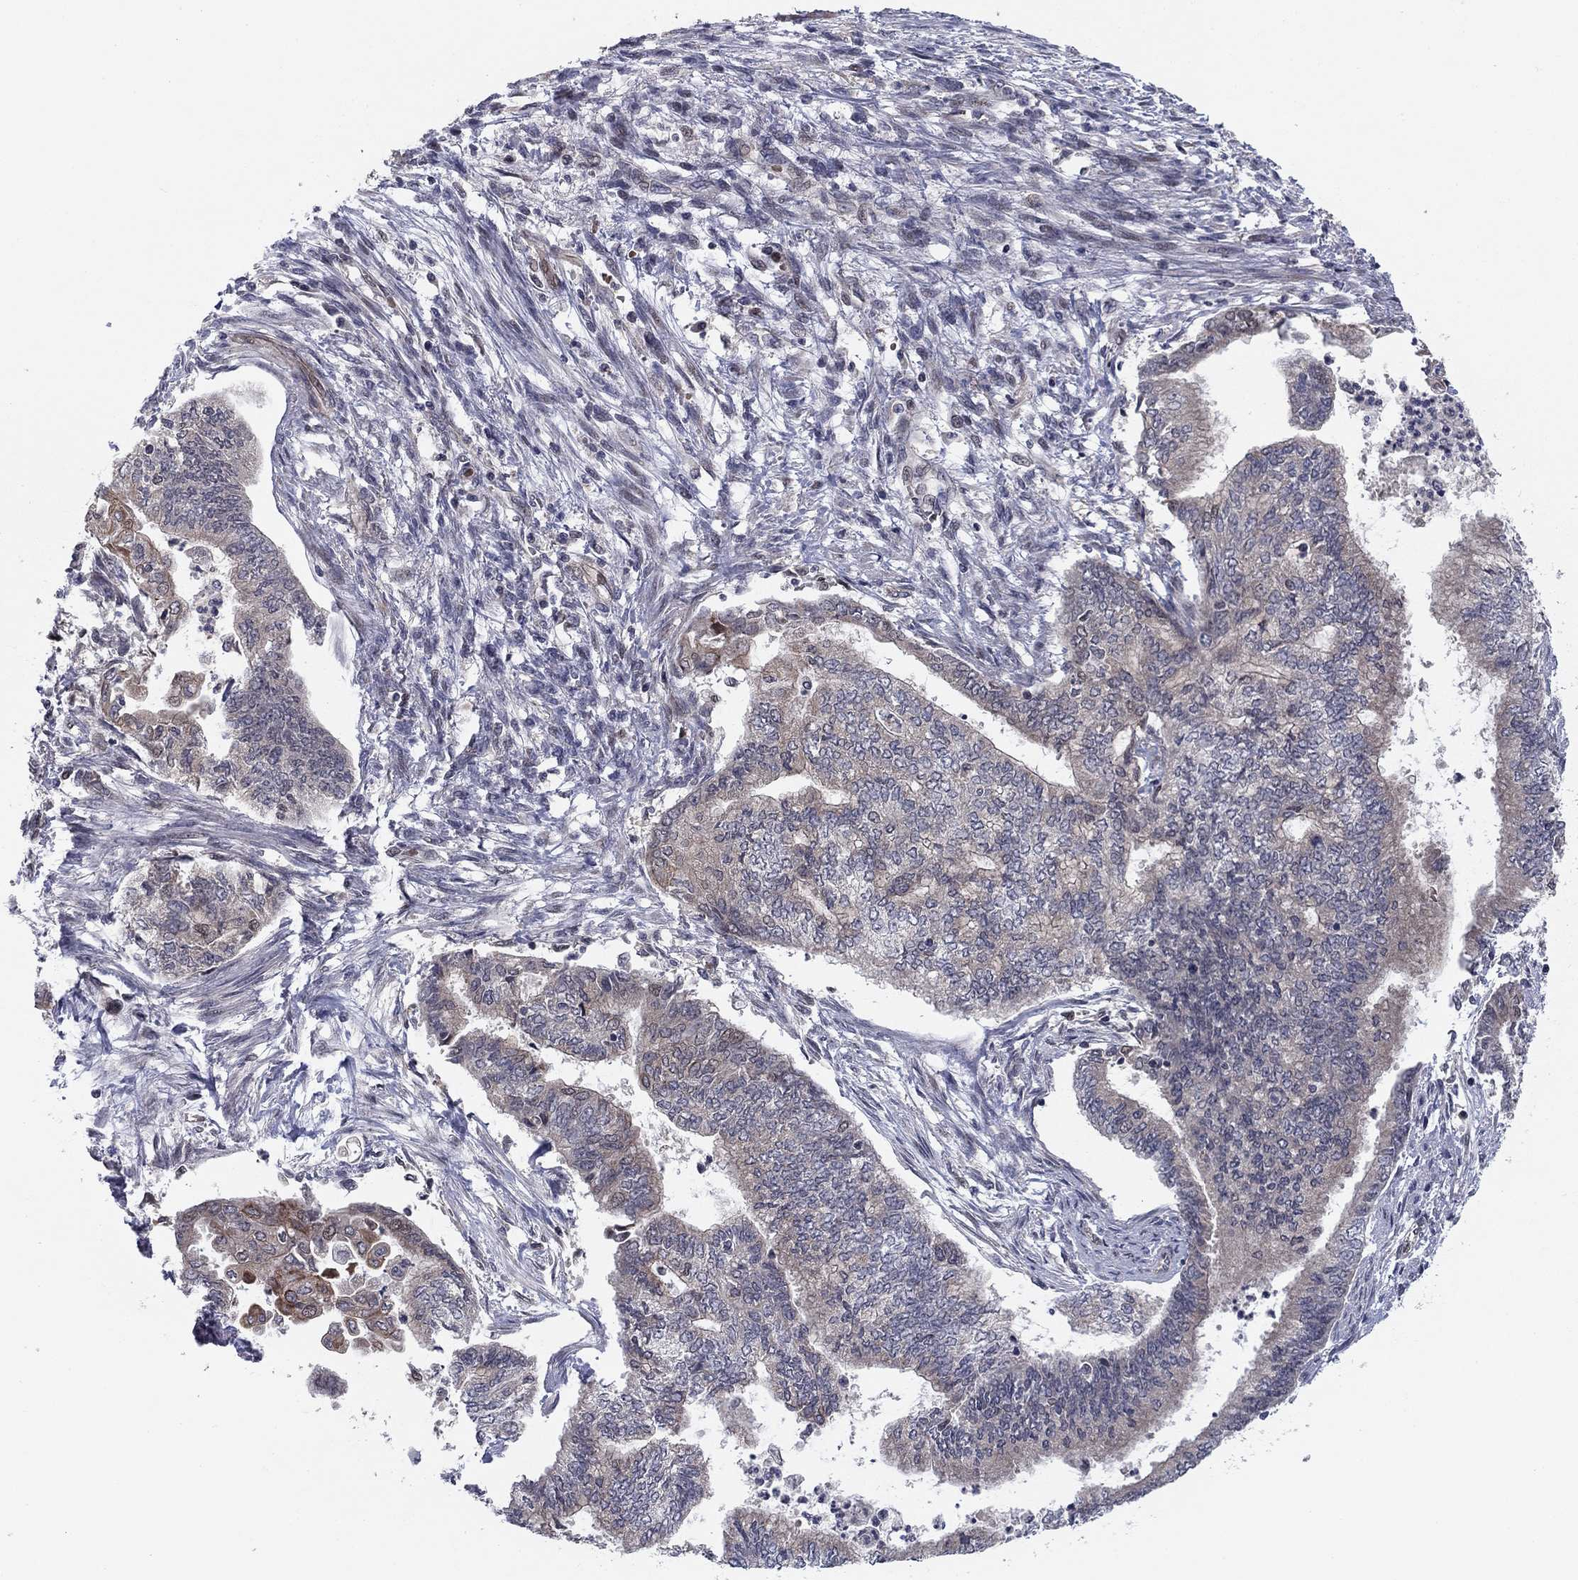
{"staining": {"intensity": "moderate", "quantity": "<25%", "location": "cytoplasmic/membranous"}, "tissue": "endometrial cancer", "cell_type": "Tumor cells", "image_type": "cancer", "snomed": [{"axis": "morphology", "description": "Adenocarcinoma, NOS"}, {"axis": "topography", "description": "Endometrium"}], "caption": "Adenocarcinoma (endometrial) stained with a protein marker demonstrates moderate staining in tumor cells.", "gene": "BCL11A", "patient": {"sex": "female", "age": 65}}